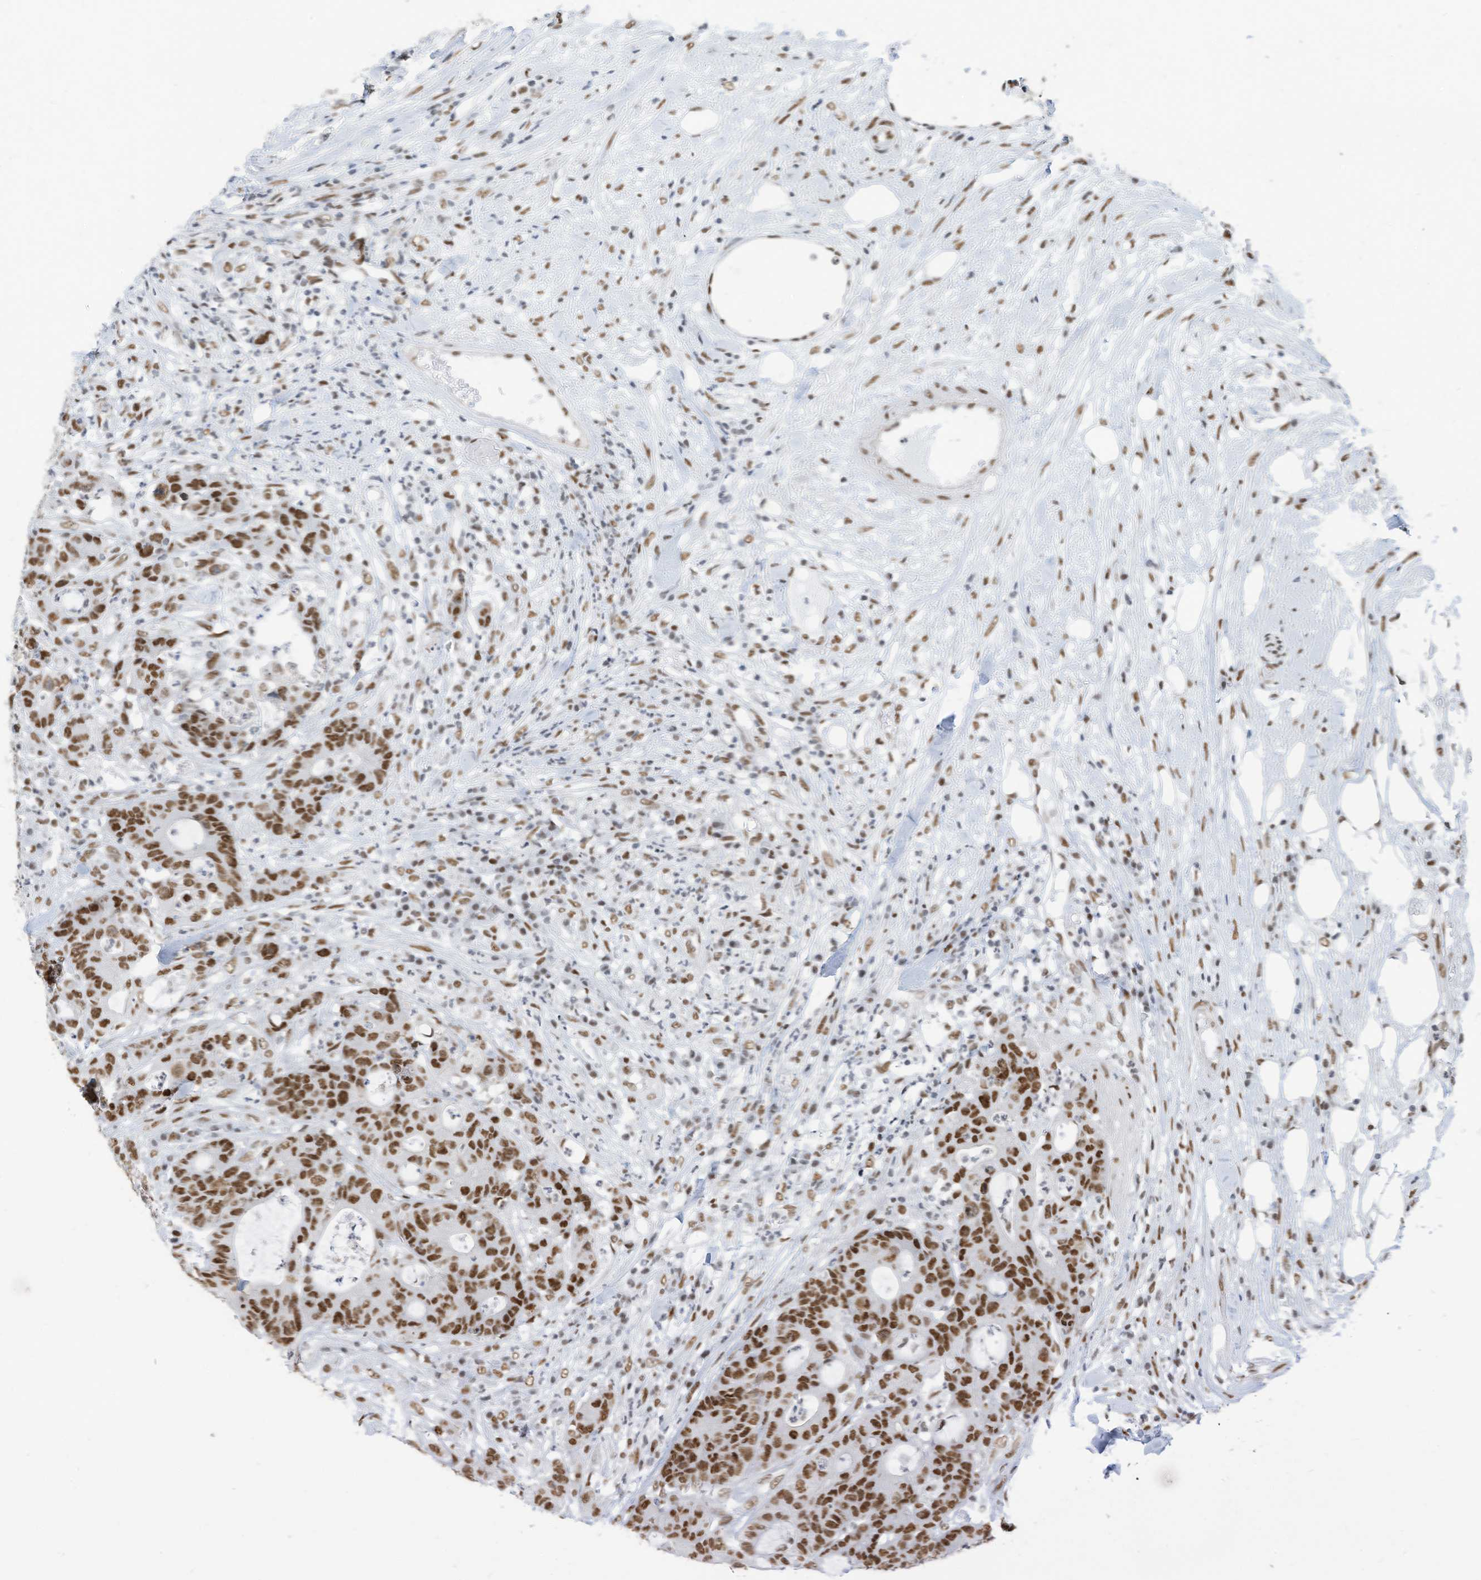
{"staining": {"intensity": "strong", "quantity": ">75%", "location": "nuclear"}, "tissue": "colorectal cancer", "cell_type": "Tumor cells", "image_type": "cancer", "snomed": [{"axis": "morphology", "description": "Adenocarcinoma, NOS"}, {"axis": "topography", "description": "Colon"}], "caption": "This micrograph reveals adenocarcinoma (colorectal) stained with immunohistochemistry to label a protein in brown. The nuclear of tumor cells show strong positivity for the protein. Nuclei are counter-stained blue.", "gene": "KHSRP", "patient": {"sex": "female", "age": 84}}